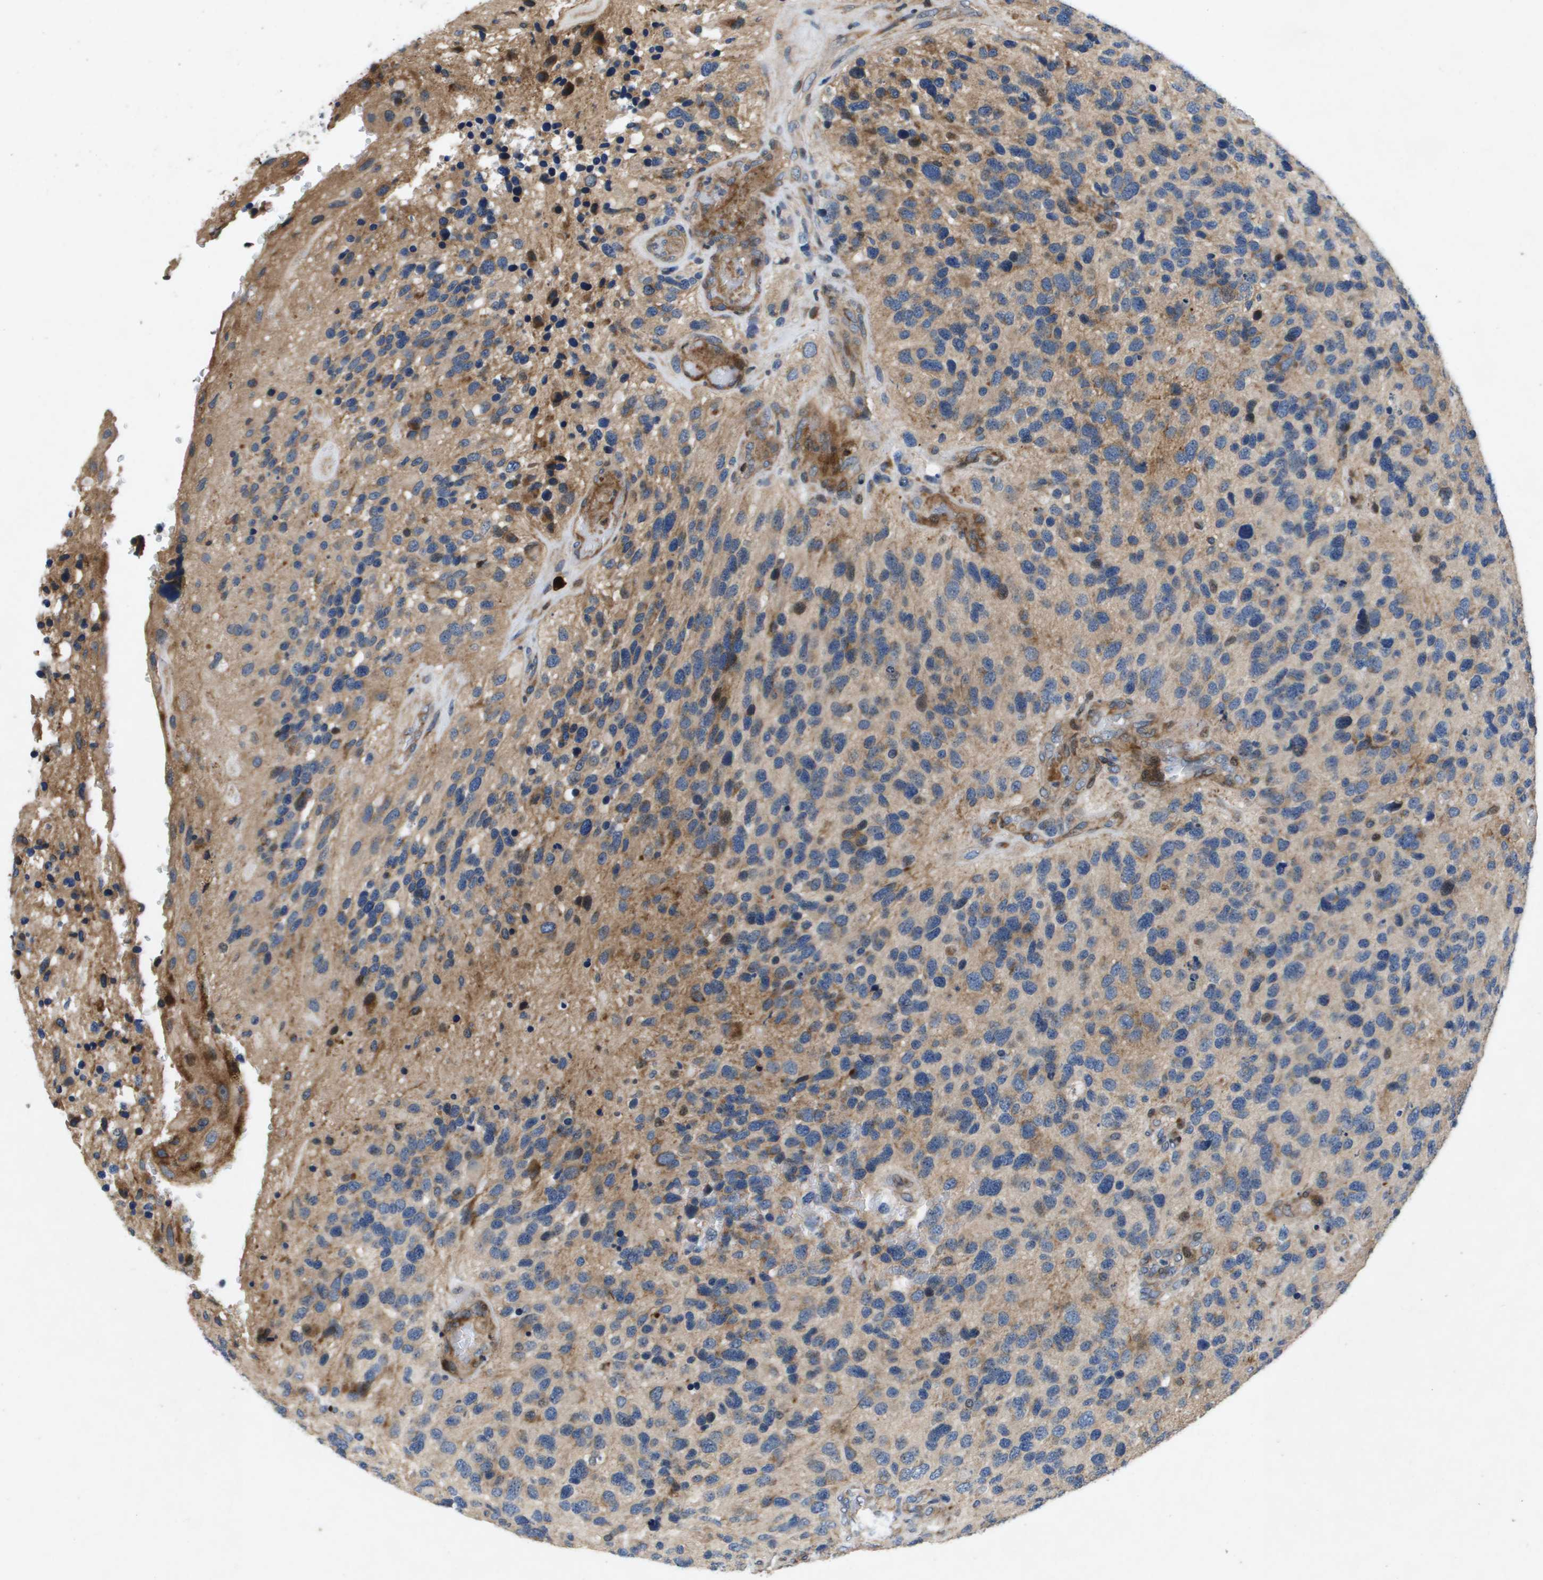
{"staining": {"intensity": "weak", "quantity": ">75%", "location": "cytoplasmic/membranous"}, "tissue": "glioma", "cell_type": "Tumor cells", "image_type": "cancer", "snomed": [{"axis": "morphology", "description": "Glioma, malignant, High grade"}, {"axis": "topography", "description": "Brain"}], "caption": "Brown immunohistochemical staining in human malignant high-grade glioma displays weak cytoplasmic/membranous expression in approximately >75% of tumor cells.", "gene": "ENTPD2", "patient": {"sex": "female", "age": 58}}